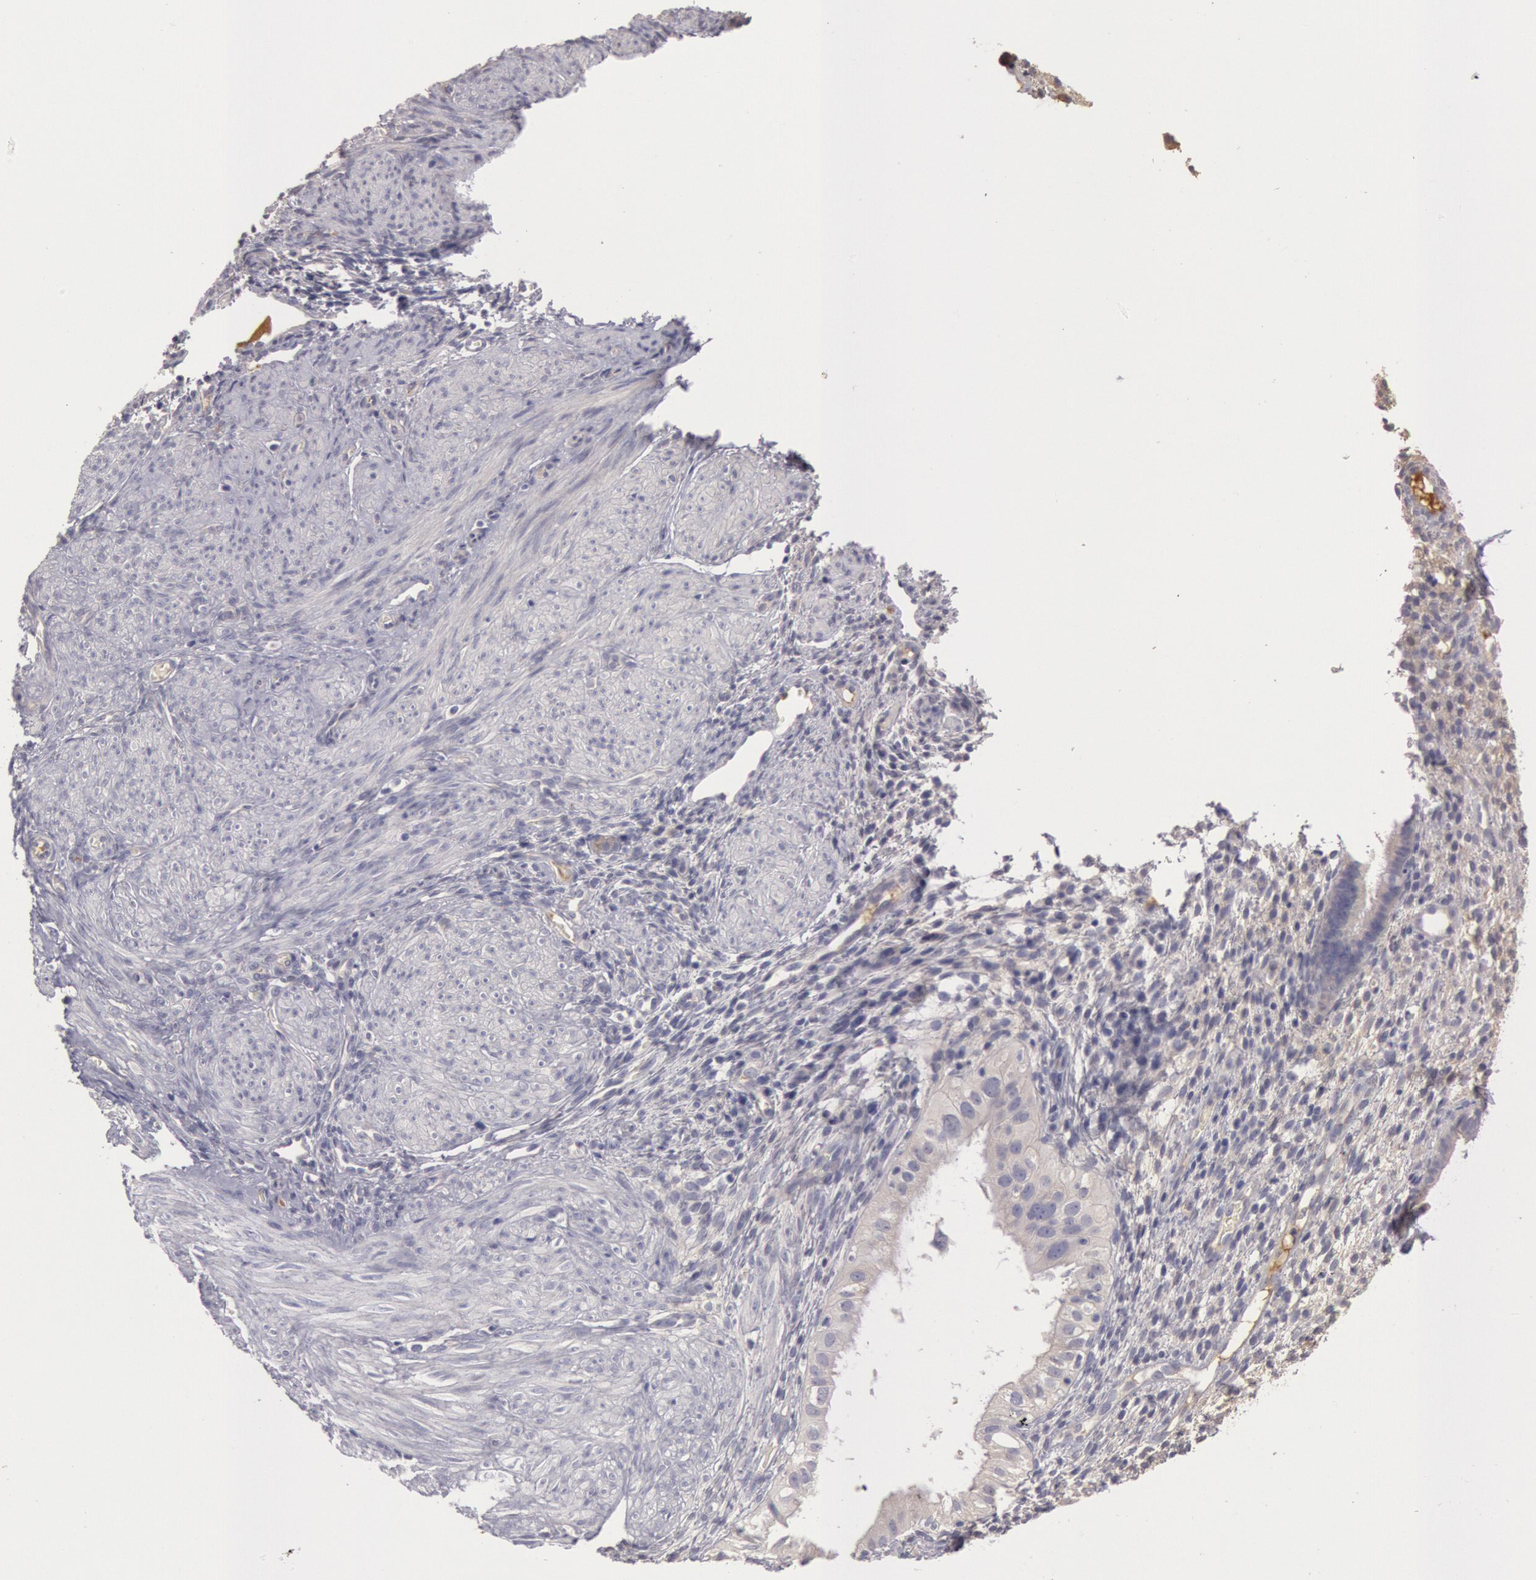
{"staining": {"intensity": "negative", "quantity": "none", "location": "none"}, "tissue": "endometrium", "cell_type": "Cells in endometrial stroma", "image_type": "normal", "snomed": [{"axis": "morphology", "description": "Normal tissue, NOS"}, {"axis": "topography", "description": "Endometrium"}], "caption": "Unremarkable endometrium was stained to show a protein in brown. There is no significant expression in cells in endometrial stroma. (DAB (3,3'-diaminobenzidine) immunohistochemistry (IHC) visualized using brightfield microscopy, high magnification).", "gene": "C1R", "patient": {"sex": "female", "age": 72}}